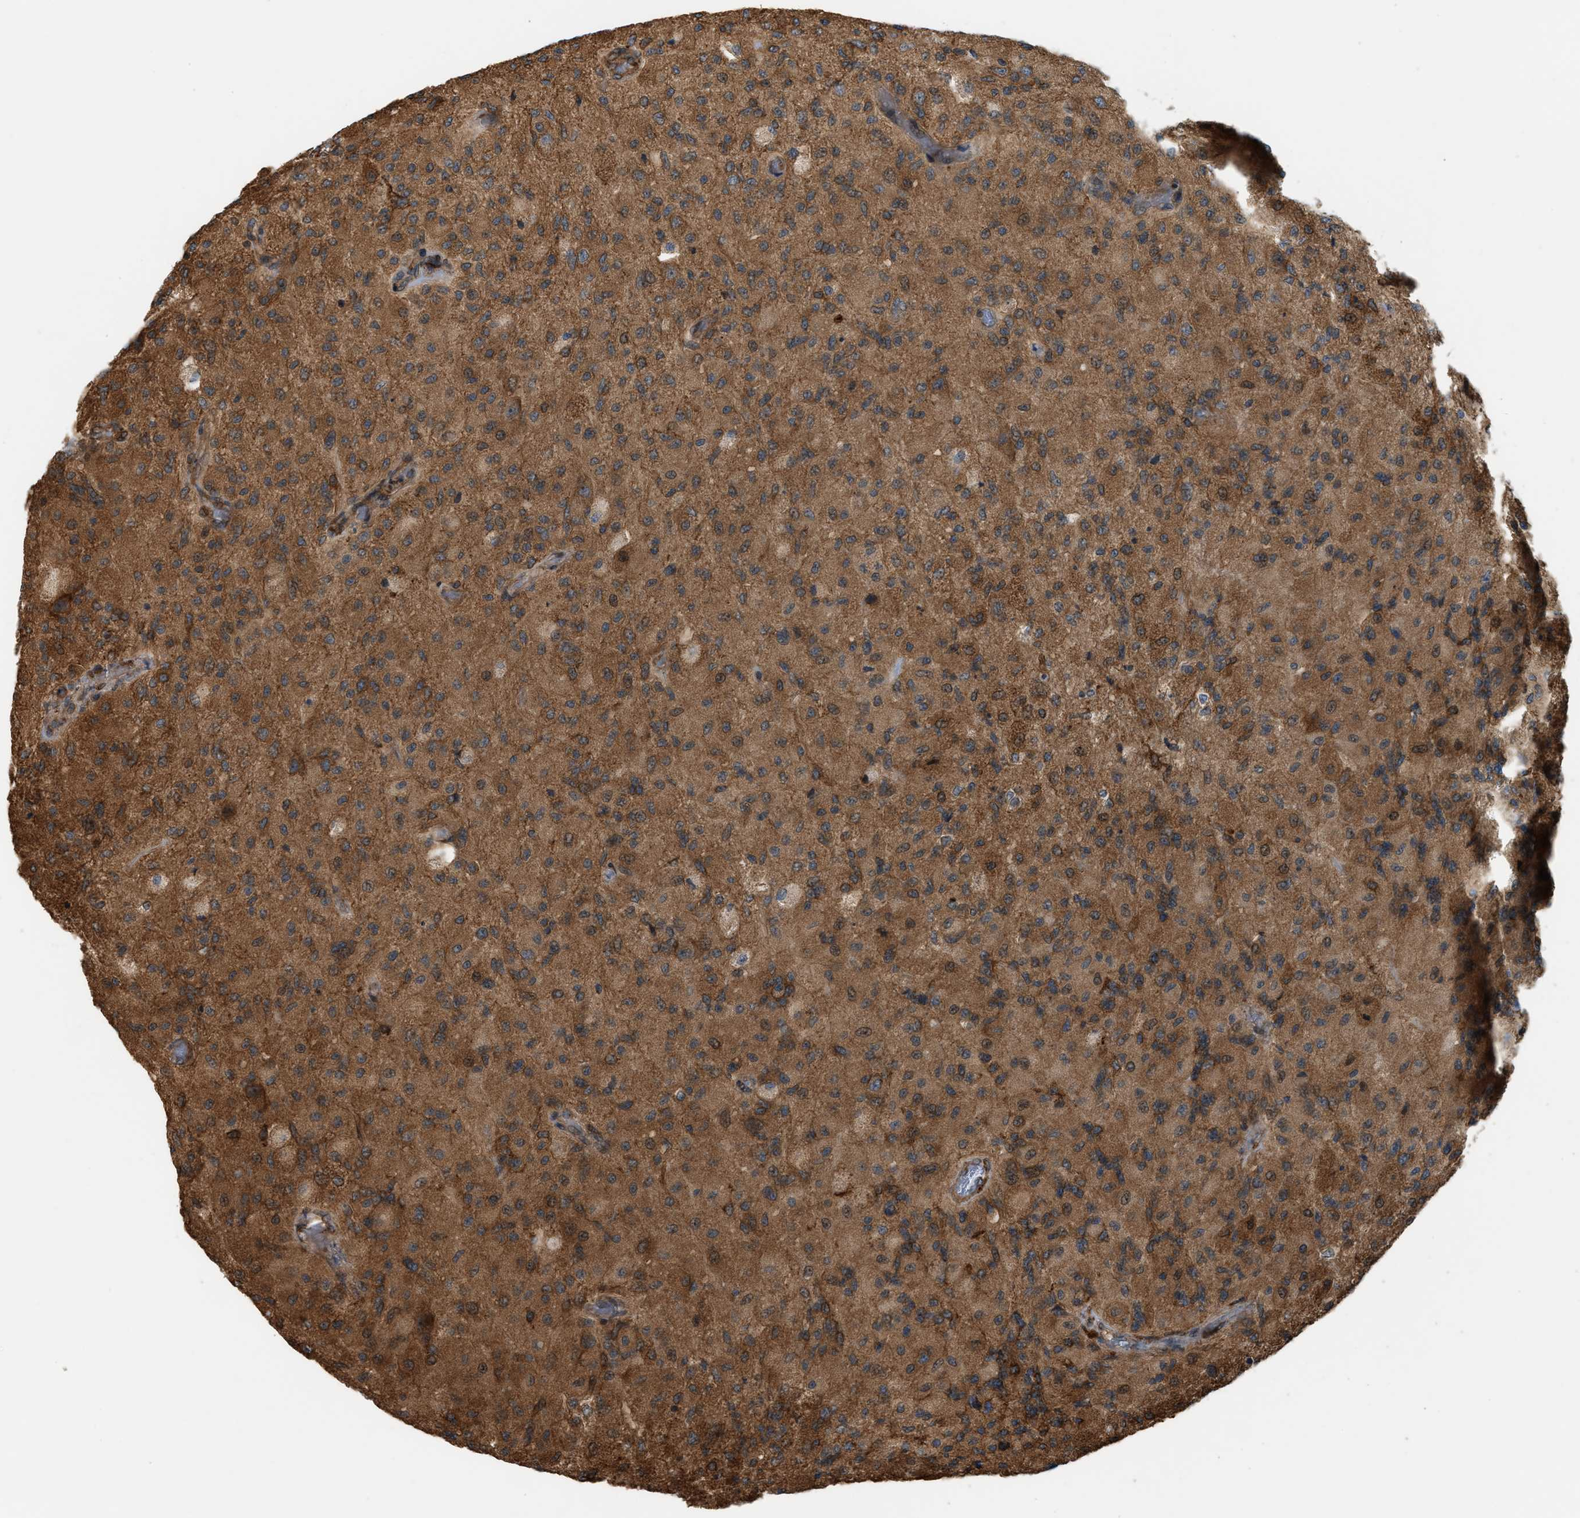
{"staining": {"intensity": "moderate", "quantity": ">75%", "location": "cytoplasmic/membranous"}, "tissue": "glioma", "cell_type": "Tumor cells", "image_type": "cancer", "snomed": [{"axis": "morphology", "description": "Normal tissue, NOS"}, {"axis": "morphology", "description": "Glioma, malignant, High grade"}, {"axis": "topography", "description": "Cerebral cortex"}], "caption": "Immunohistochemistry (IHC) (DAB (3,3'-diaminobenzidine)) staining of human glioma reveals moderate cytoplasmic/membranous protein staining in approximately >75% of tumor cells.", "gene": "BAIAP2L1", "patient": {"sex": "male", "age": 77}}